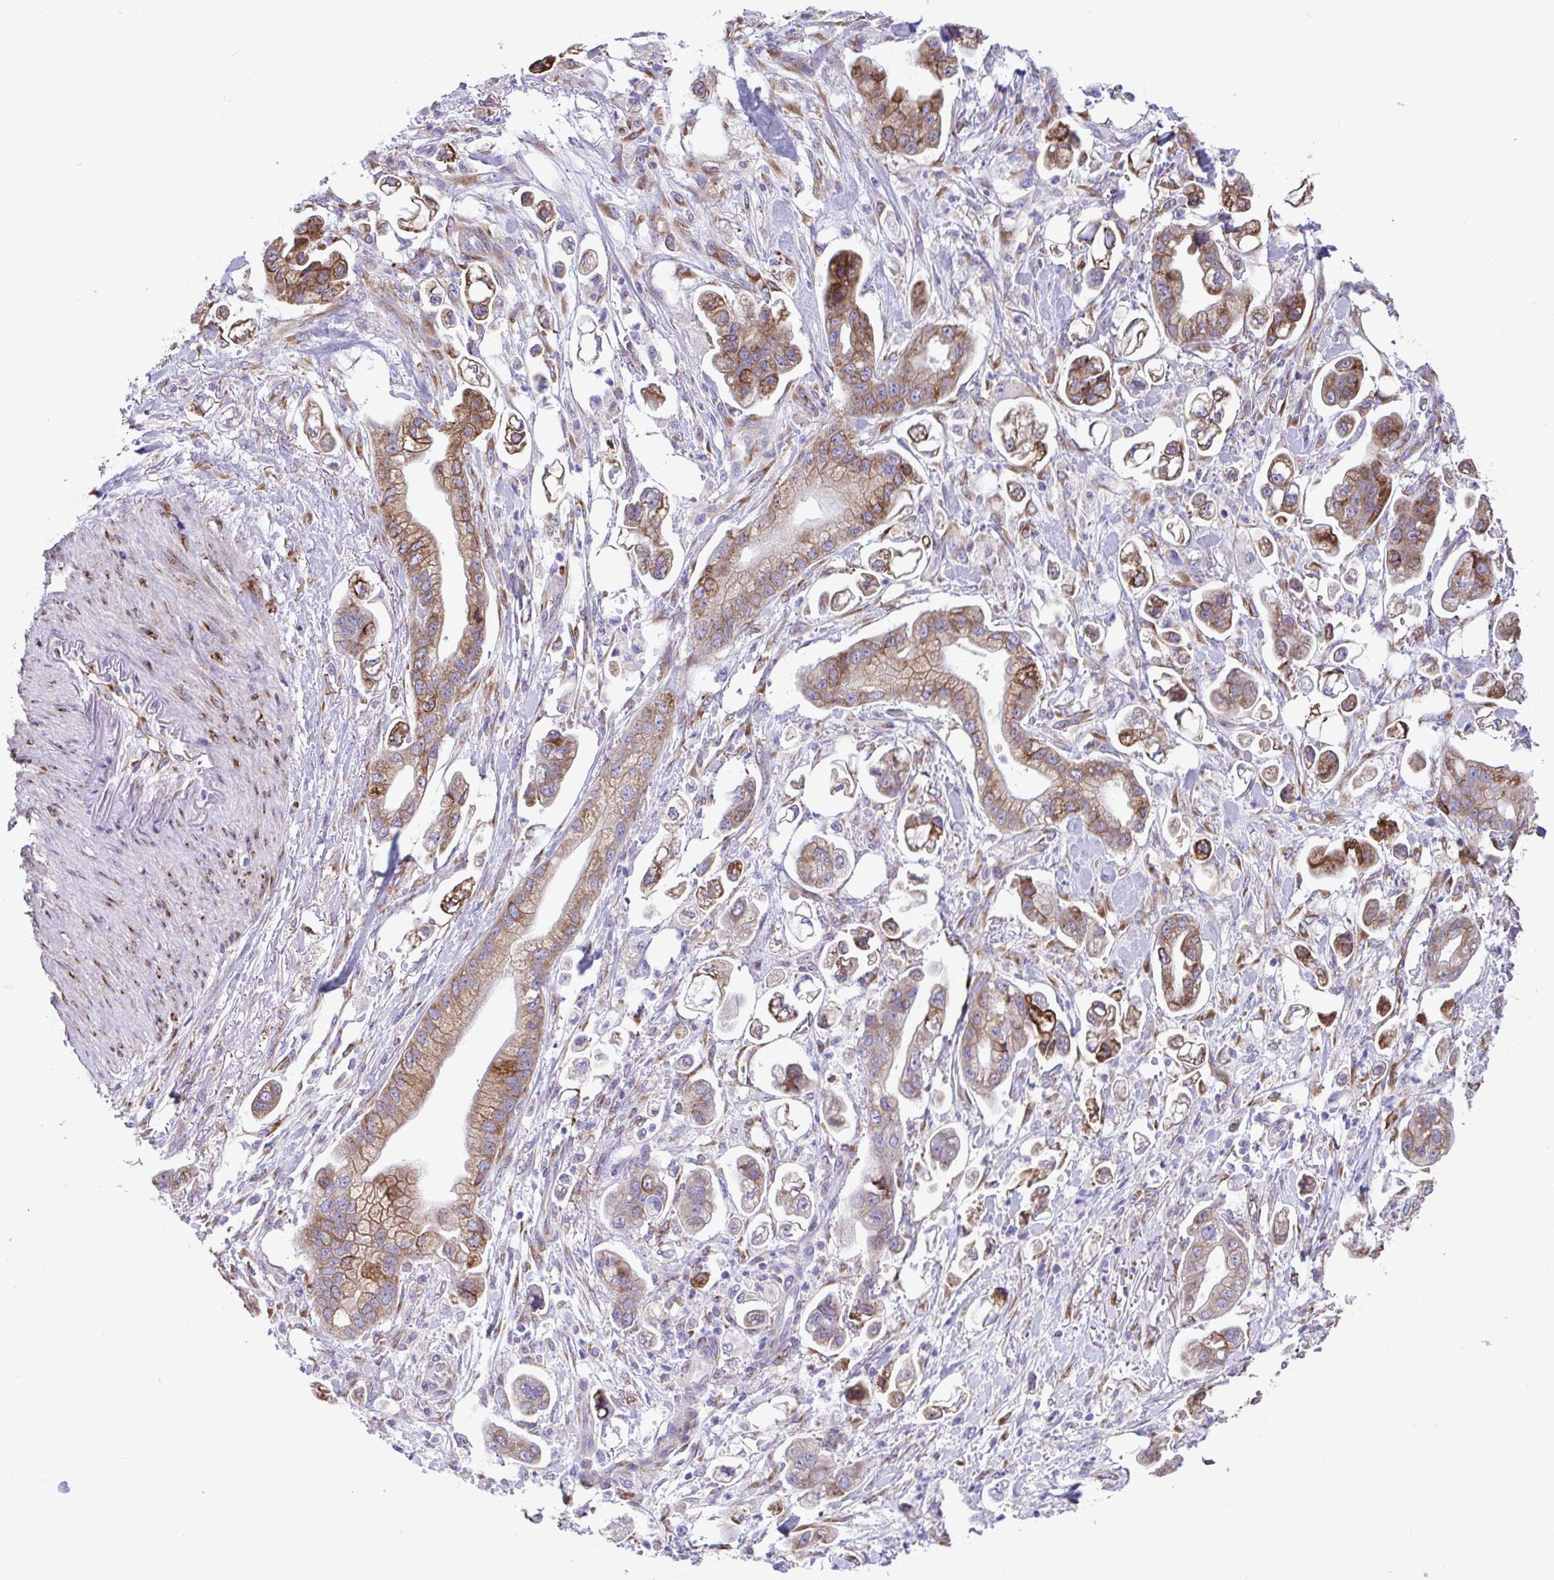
{"staining": {"intensity": "moderate", "quantity": ">75%", "location": "cytoplasmic/membranous"}, "tissue": "stomach cancer", "cell_type": "Tumor cells", "image_type": "cancer", "snomed": [{"axis": "morphology", "description": "Adenocarcinoma, NOS"}, {"axis": "topography", "description": "Stomach"}], "caption": "This photomicrograph shows IHC staining of human stomach adenocarcinoma, with medium moderate cytoplasmic/membranous expression in approximately >75% of tumor cells.", "gene": "ASPH", "patient": {"sex": "male", "age": 62}}